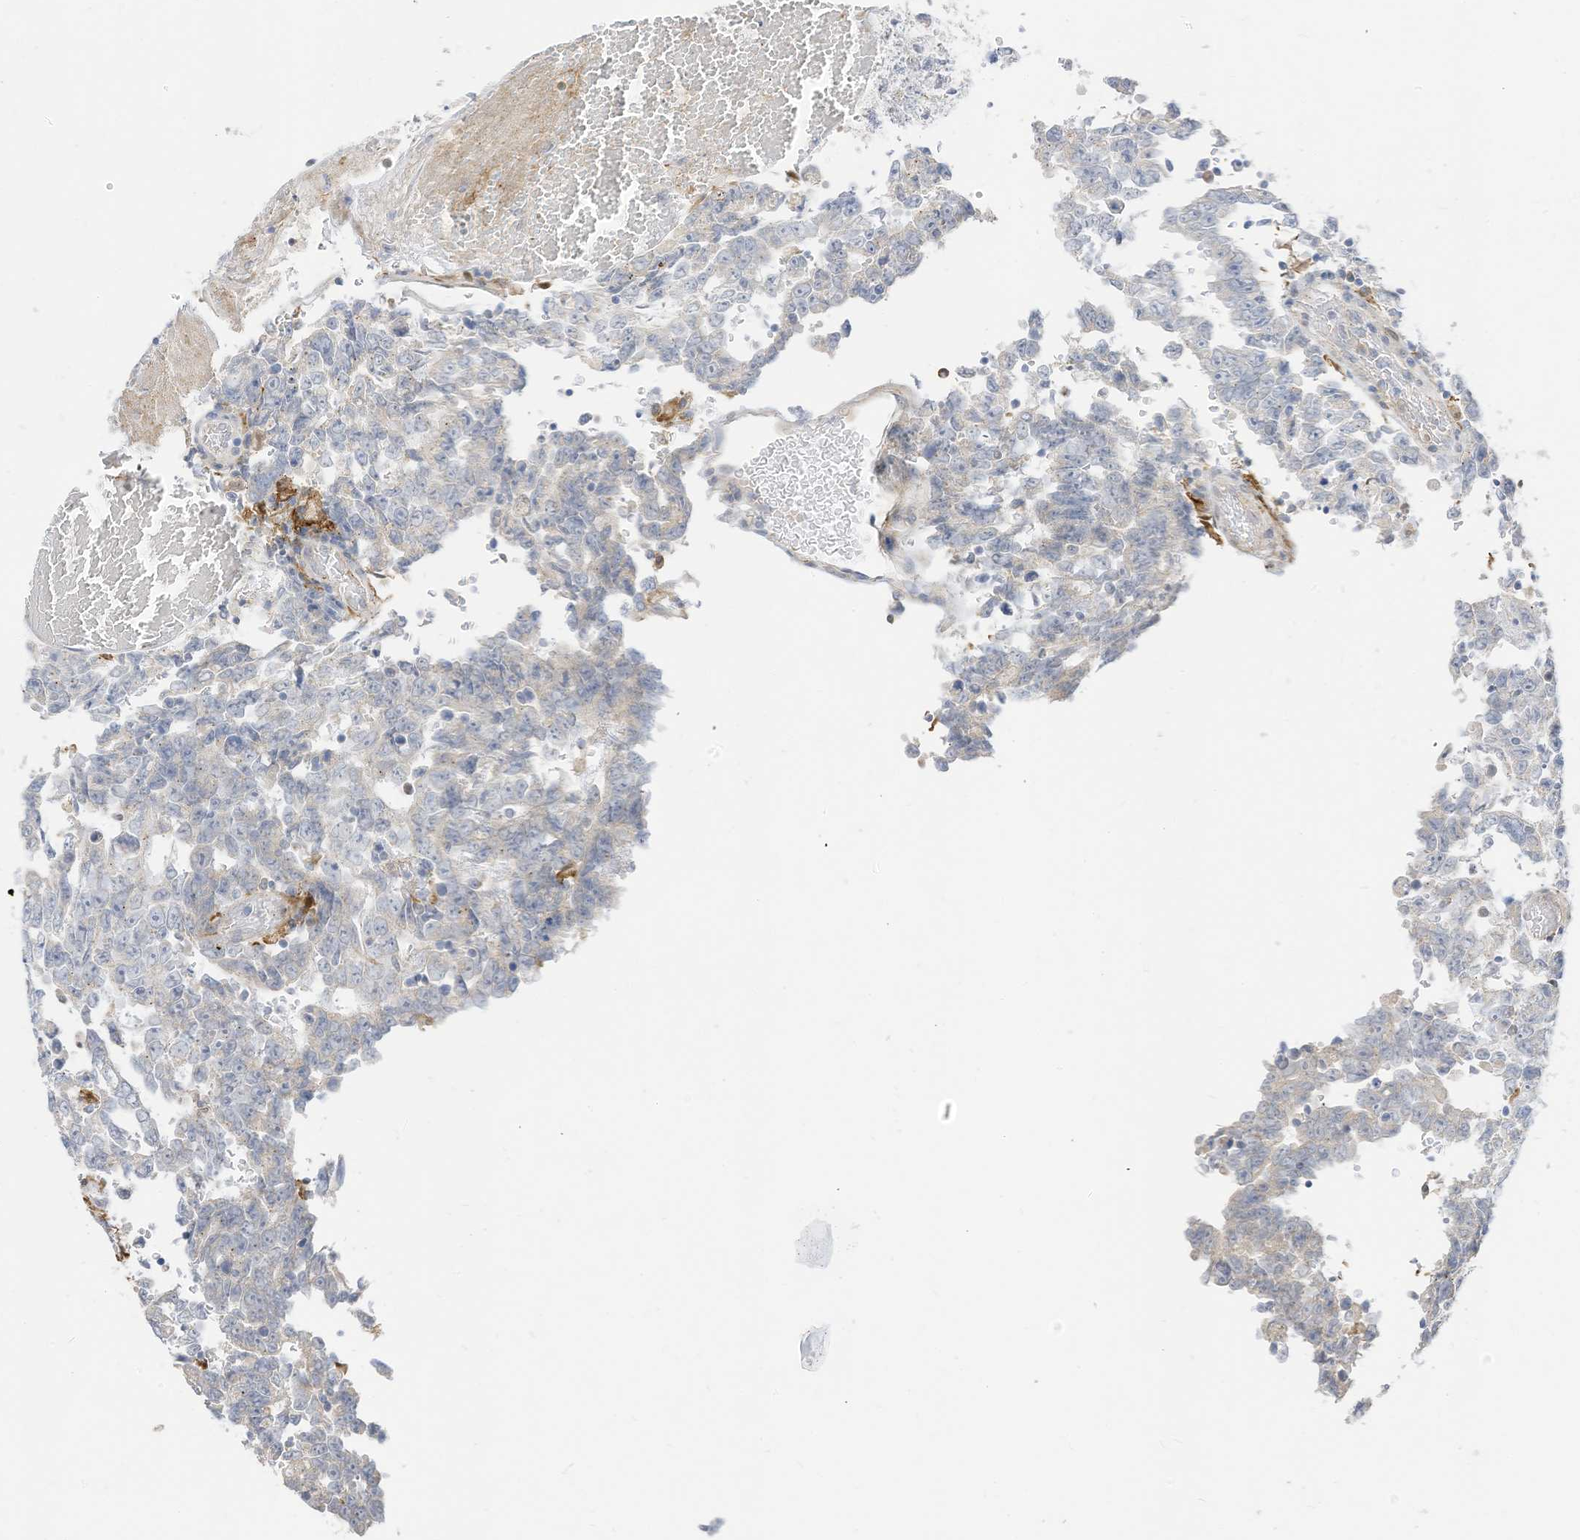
{"staining": {"intensity": "negative", "quantity": "none", "location": "none"}, "tissue": "testis cancer", "cell_type": "Tumor cells", "image_type": "cancer", "snomed": [{"axis": "morphology", "description": "Carcinoma, Embryonal, NOS"}, {"axis": "topography", "description": "Testis"}], "caption": "Testis embryonal carcinoma was stained to show a protein in brown. There is no significant expression in tumor cells.", "gene": "ATP13A1", "patient": {"sex": "male", "age": 26}}